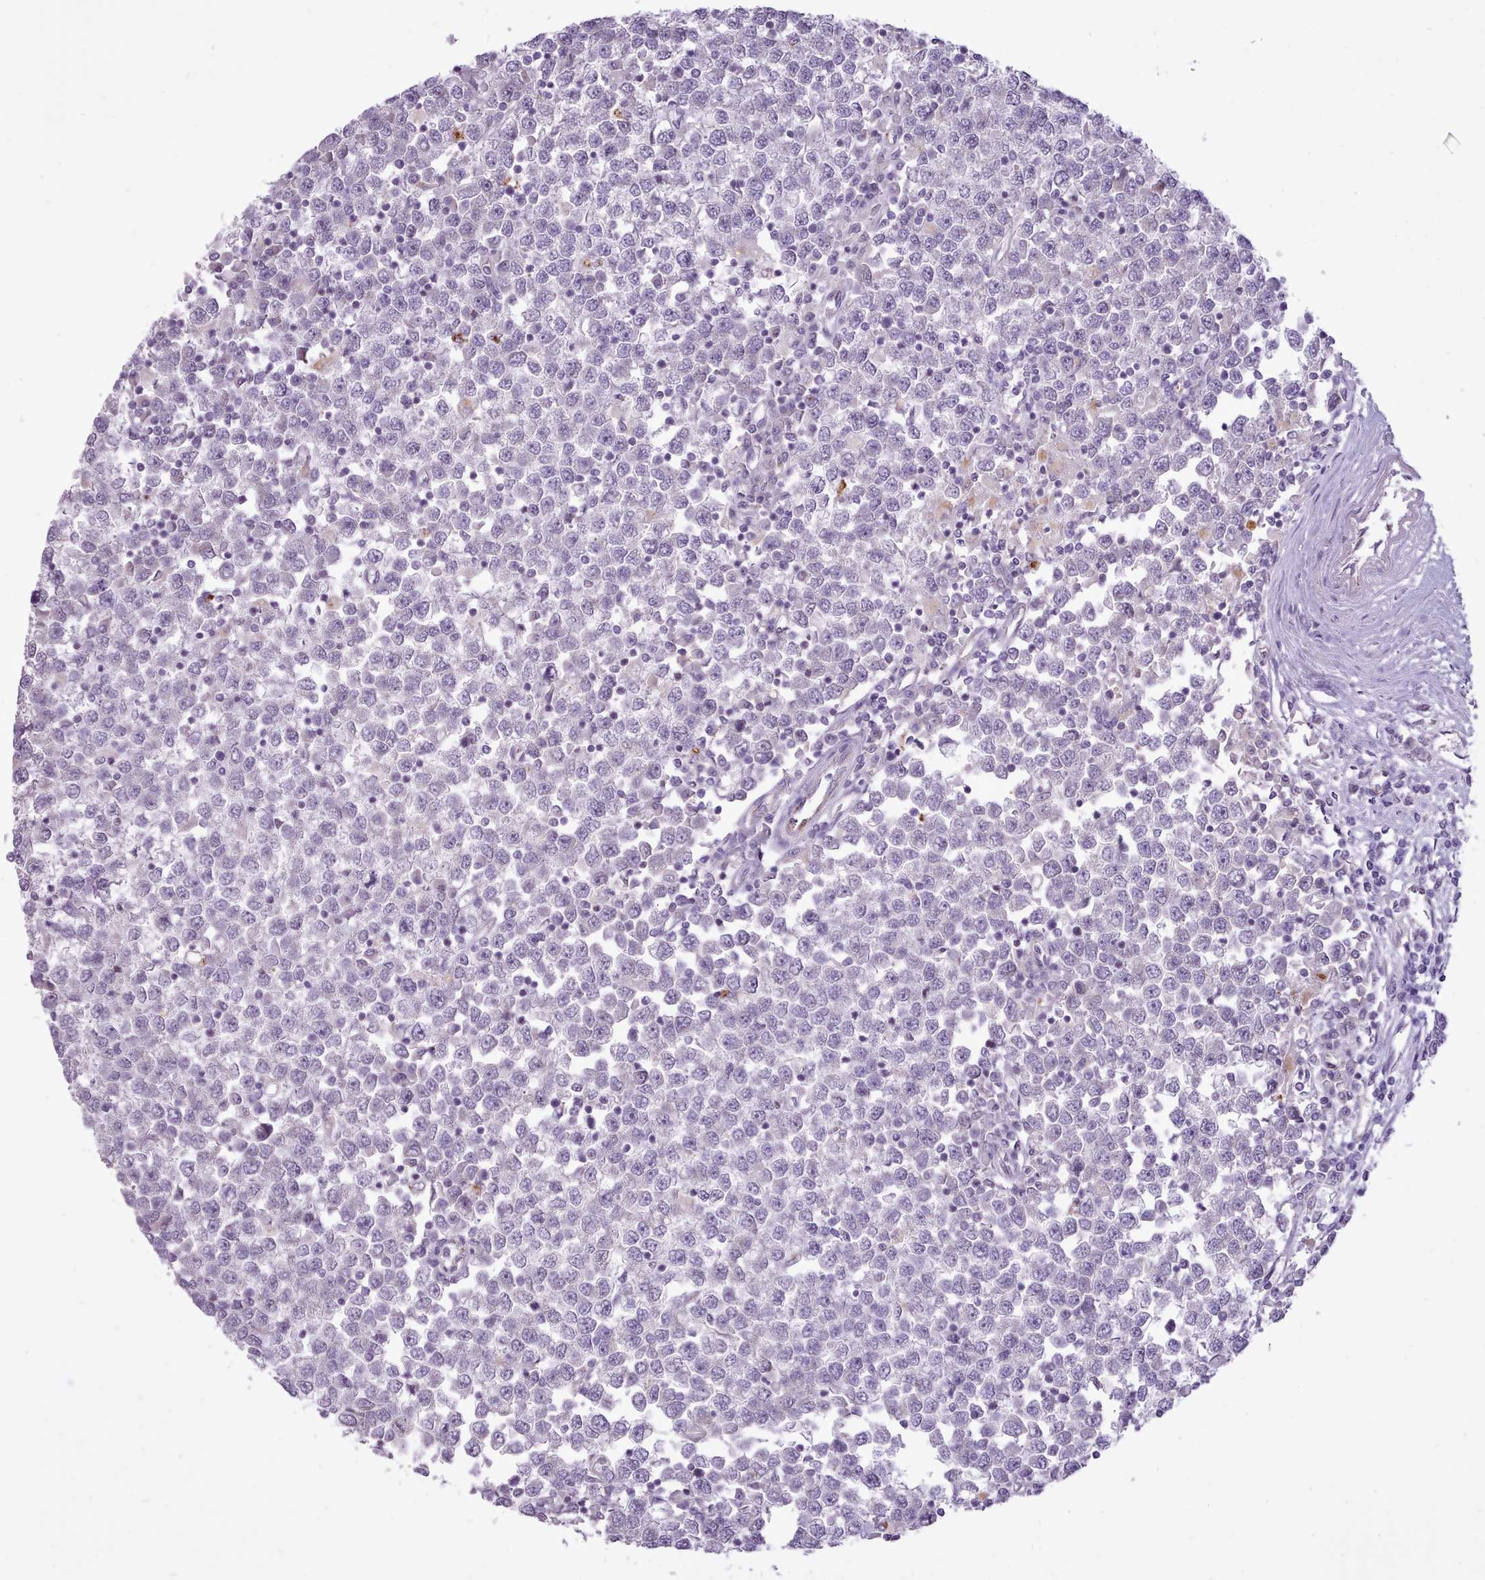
{"staining": {"intensity": "negative", "quantity": "none", "location": "none"}, "tissue": "testis cancer", "cell_type": "Tumor cells", "image_type": "cancer", "snomed": [{"axis": "morphology", "description": "Seminoma, NOS"}, {"axis": "topography", "description": "Testis"}], "caption": "Testis cancer stained for a protein using immunohistochemistry displays no expression tumor cells.", "gene": "ATRAID", "patient": {"sex": "male", "age": 65}}